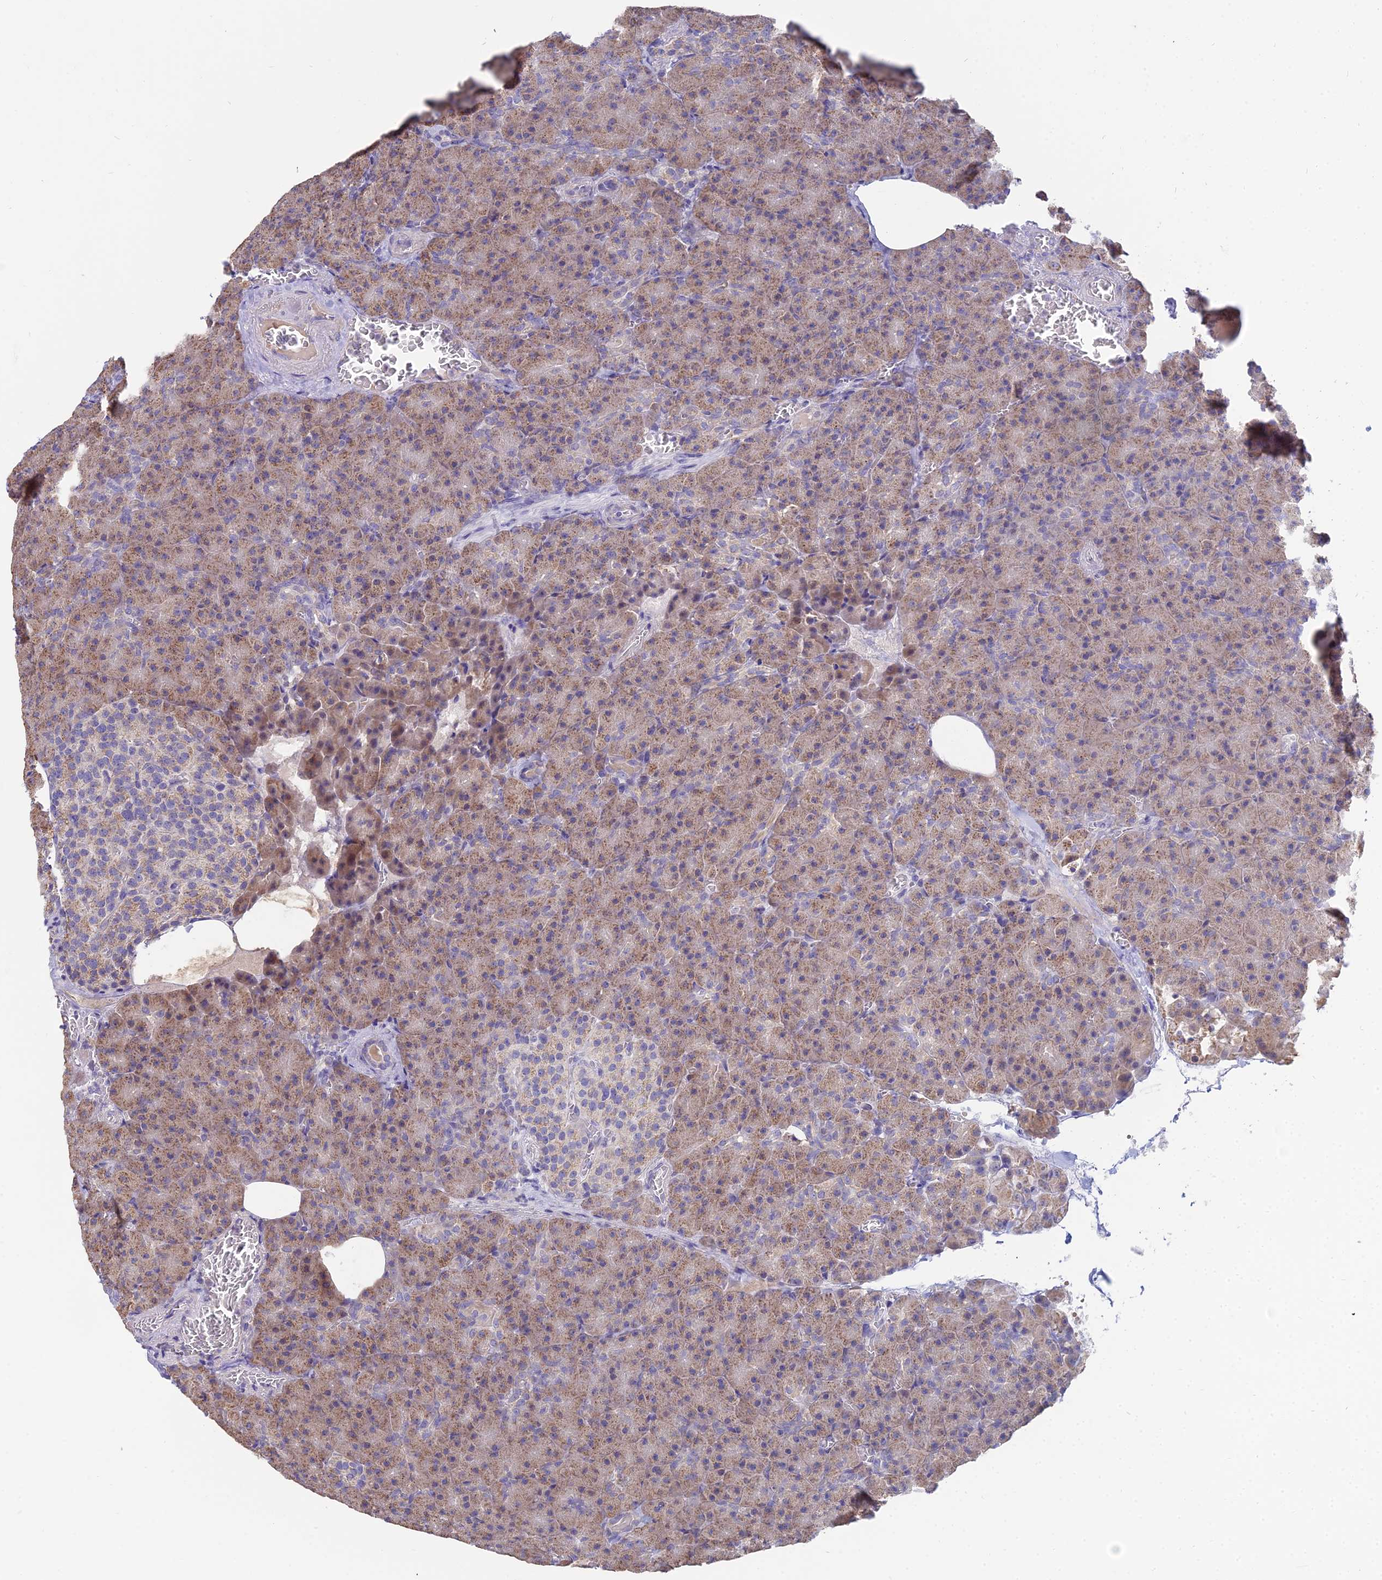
{"staining": {"intensity": "moderate", "quantity": ">75%", "location": "cytoplasmic/membranous"}, "tissue": "pancreas", "cell_type": "Exocrine glandular cells", "image_type": "normal", "snomed": [{"axis": "morphology", "description": "Normal tissue, NOS"}, {"axis": "topography", "description": "Pancreas"}], "caption": "Benign pancreas reveals moderate cytoplasmic/membranous positivity in about >75% of exocrine glandular cells, visualized by immunohistochemistry. (IHC, brightfield microscopy, high magnification).", "gene": "CFAP206", "patient": {"sex": "female", "age": 74}}